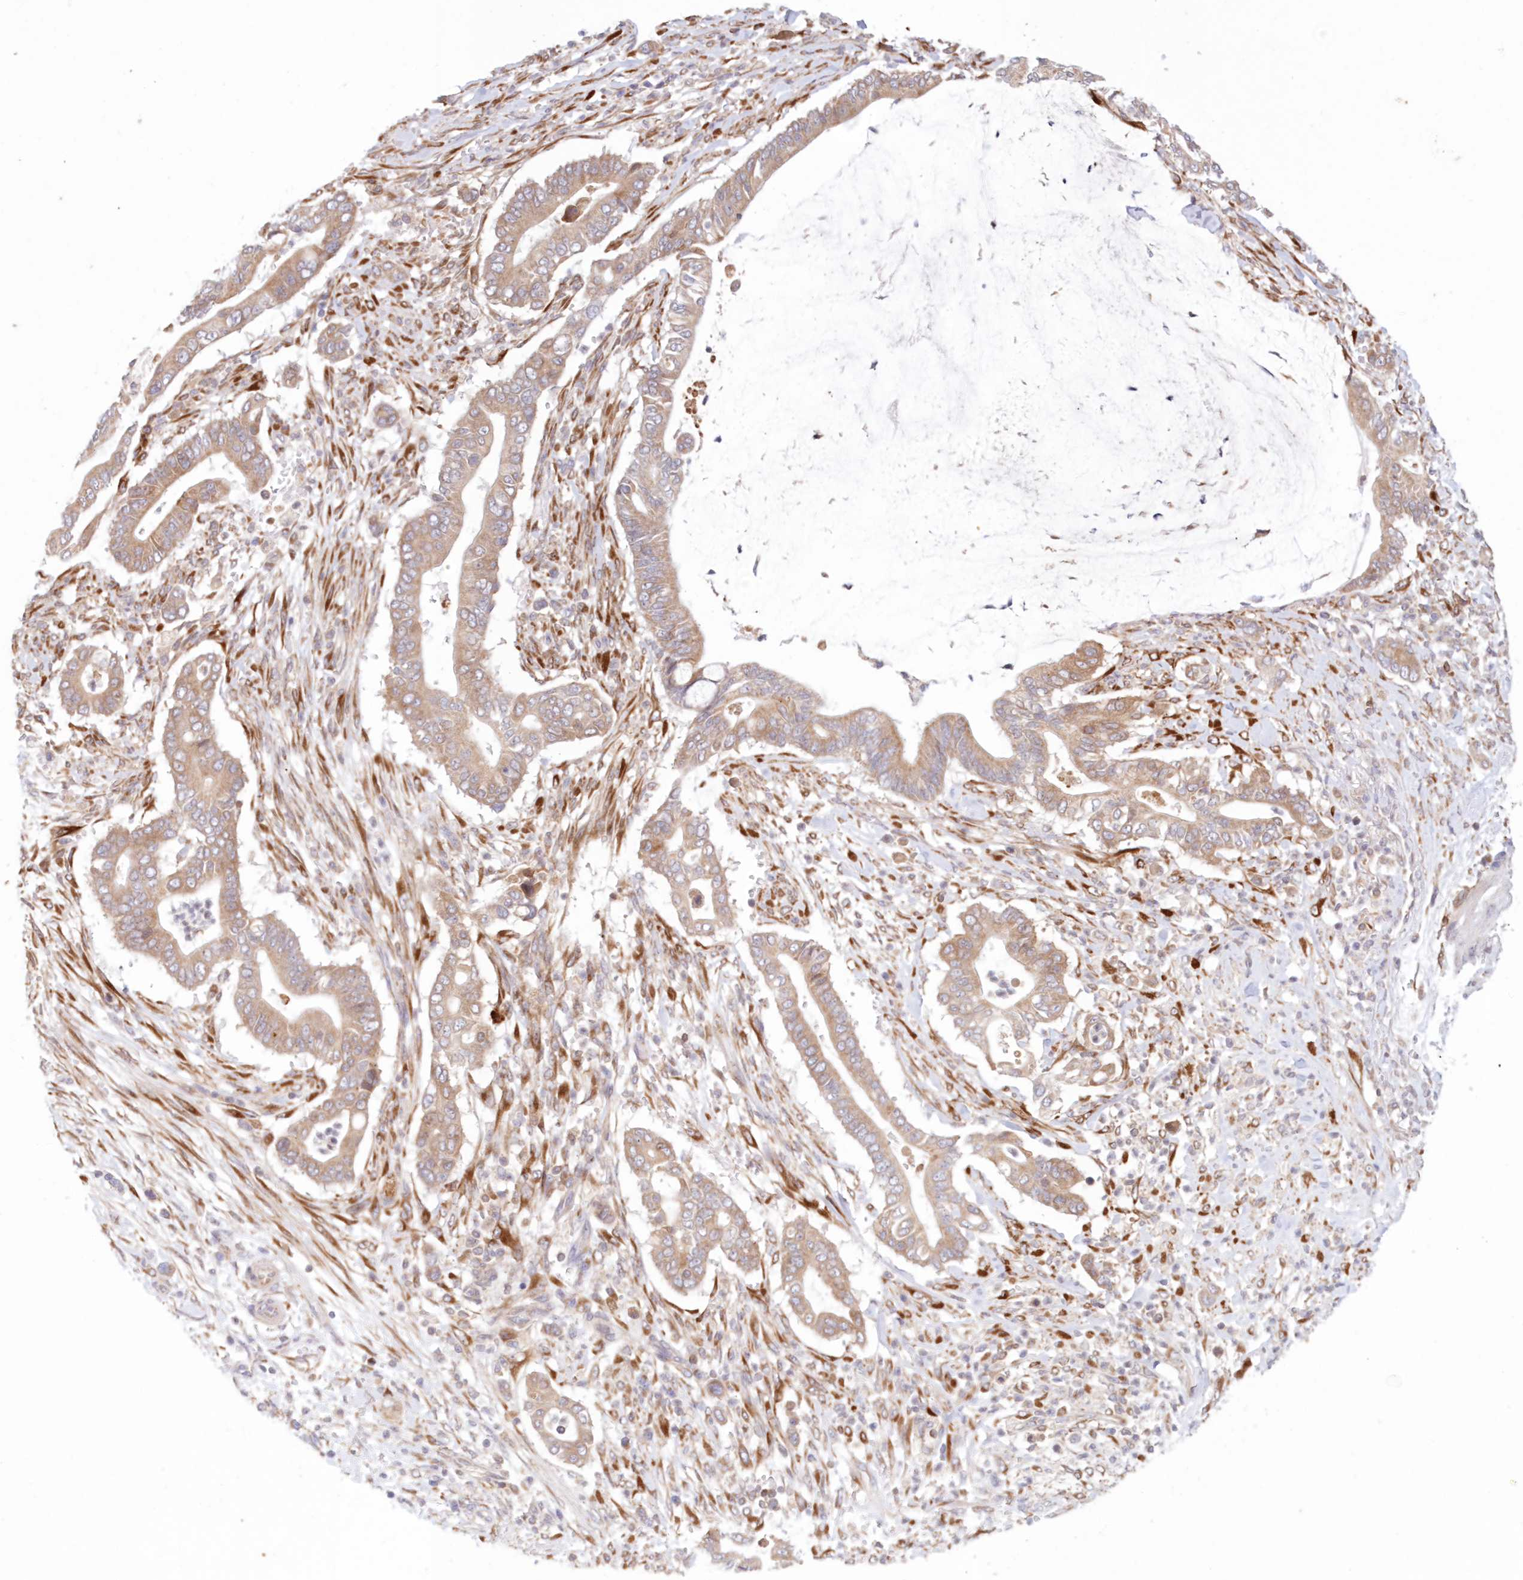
{"staining": {"intensity": "moderate", "quantity": ">75%", "location": "cytoplasmic/membranous"}, "tissue": "pancreatic cancer", "cell_type": "Tumor cells", "image_type": "cancer", "snomed": [{"axis": "morphology", "description": "Adenocarcinoma, NOS"}, {"axis": "topography", "description": "Pancreas"}], "caption": "DAB immunohistochemical staining of pancreatic cancer displays moderate cytoplasmic/membranous protein staining in about >75% of tumor cells. (Stains: DAB (3,3'-diaminobenzidine) in brown, nuclei in blue, Microscopy: brightfield microscopy at high magnification).", "gene": "PCYOX1L", "patient": {"sex": "male", "age": 68}}